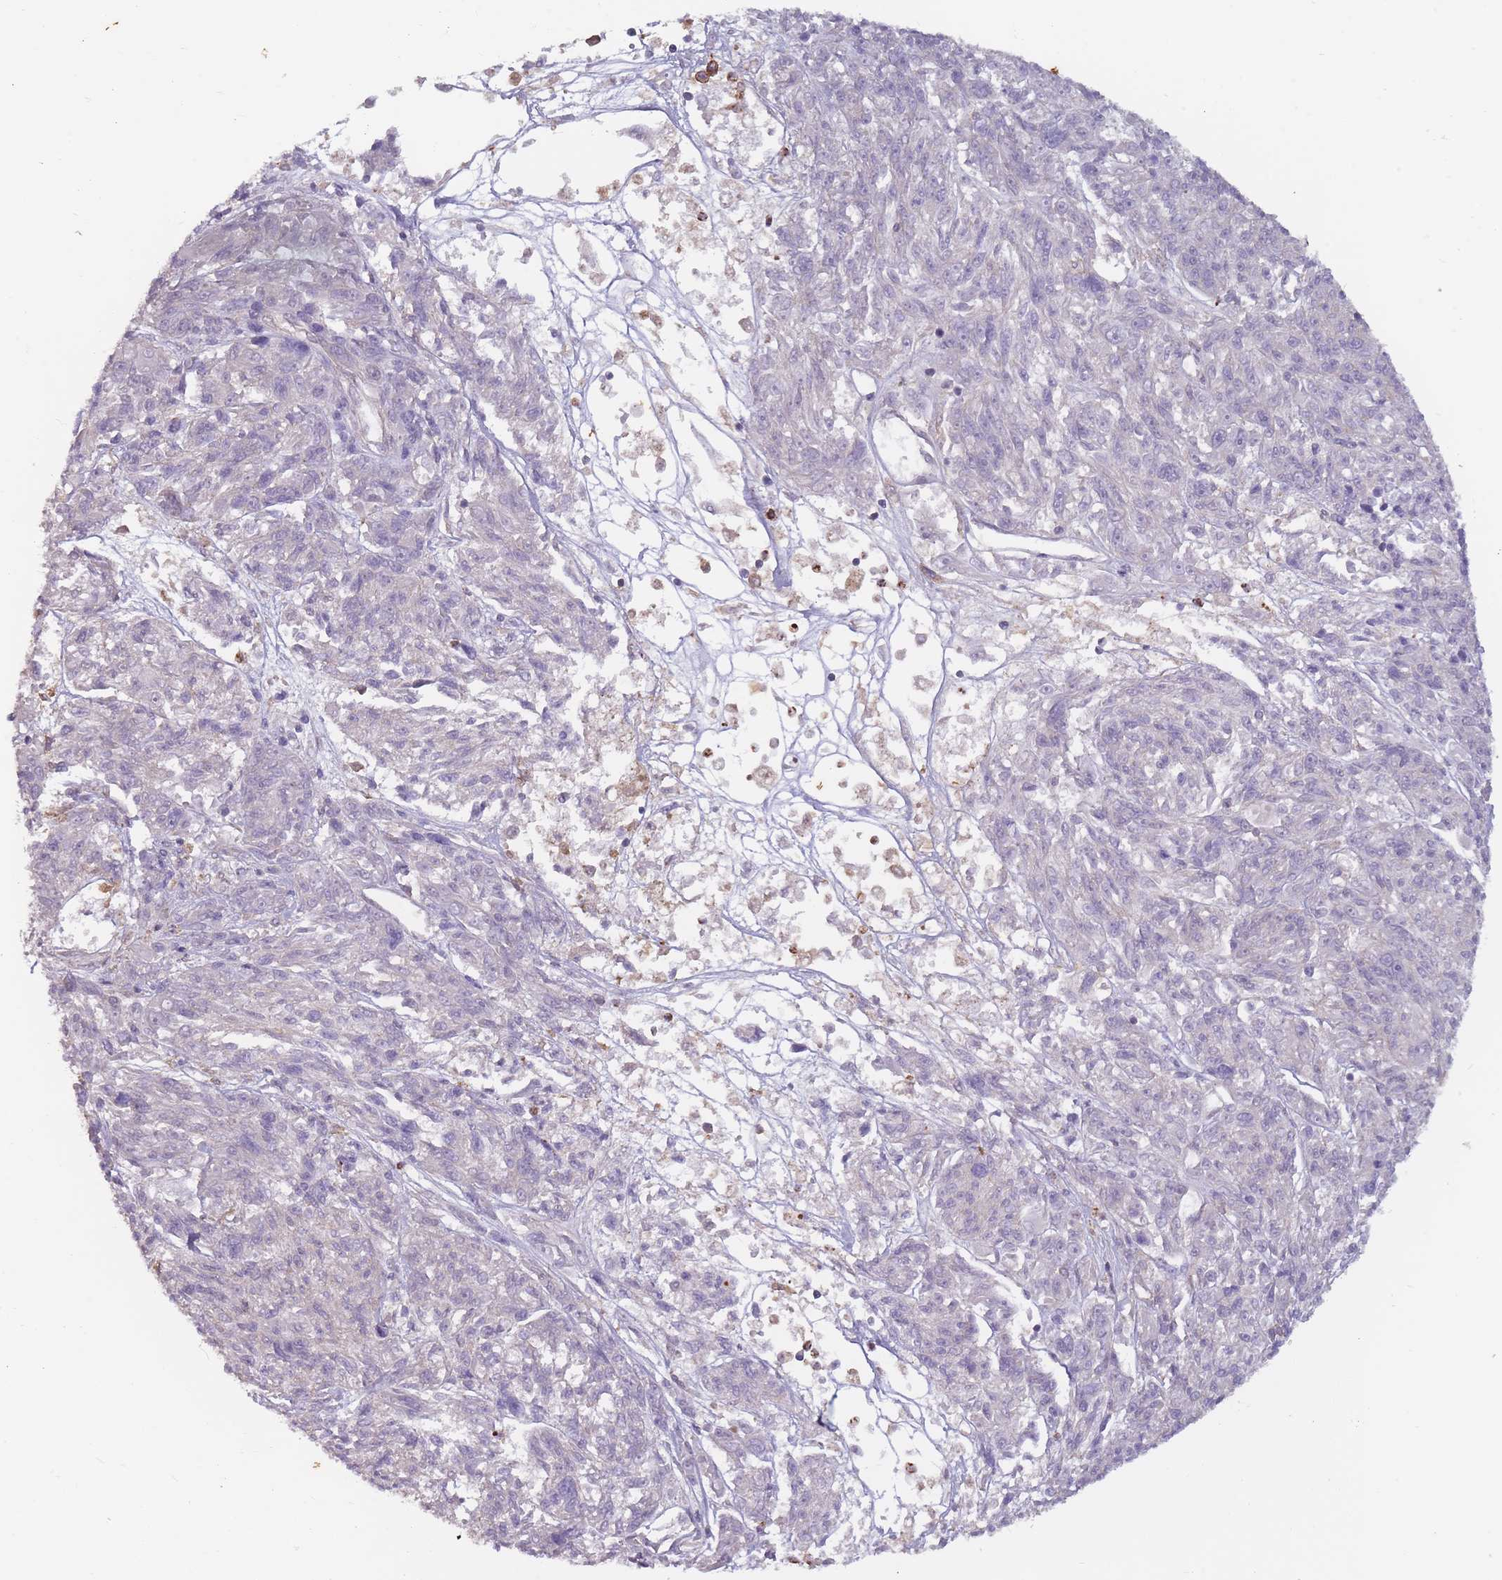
{"staining": {"intensity": "negative", "quantity": "none", "location": "none"}, "tissue": "melanoma", "cell_type": "Tumor cells", "image_type": "cancer", "snomed": [{"axis": "morphology", "description": "Malignant melanoma, NOS"}, {"axis": "topography", "description": "Skin"}], "caption": "This is a histopathology image of immunohistochemistry (IHC) staining of melanoma, which shows no staining in tumor cells. (Immunohistochemistry, brightfield microscopy, high magnification).", "gene": "TET3", "patient": {"sex": "male", "age": 53}}